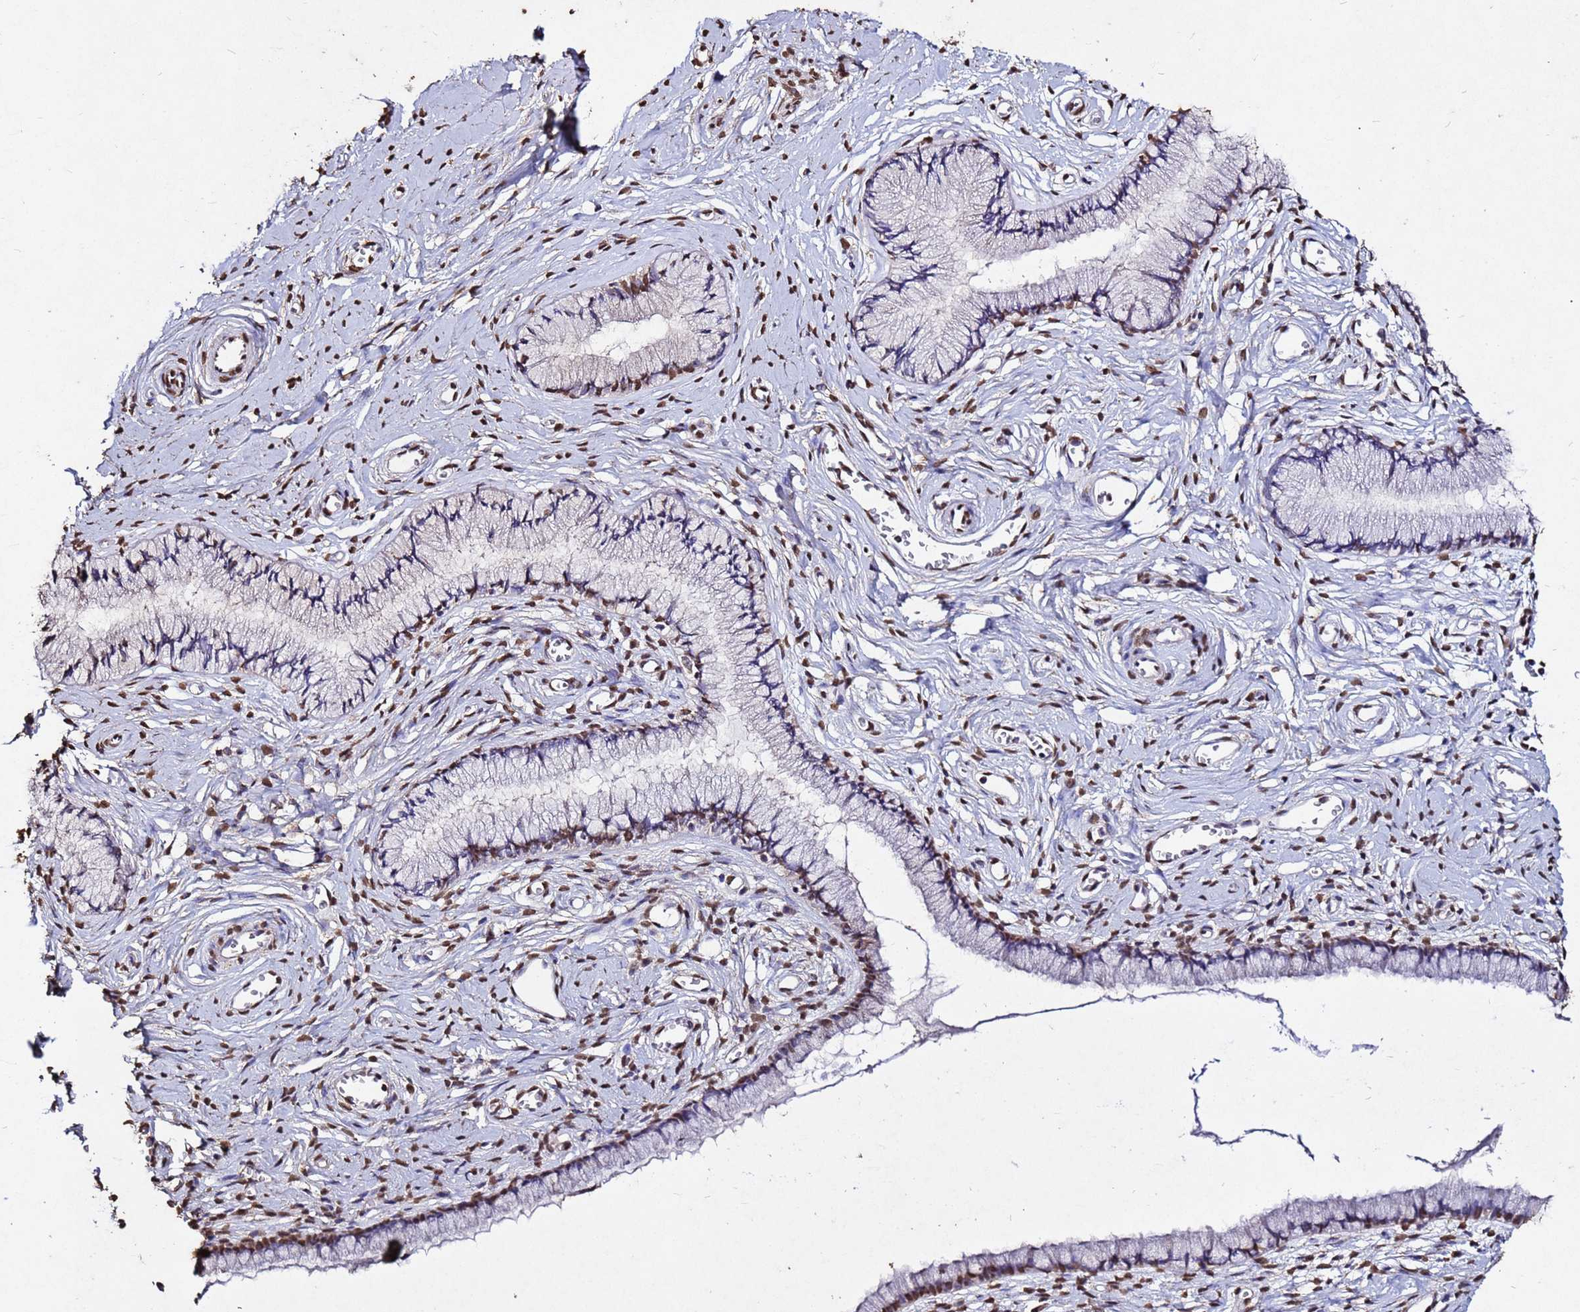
{"staining": {"intensity": "weak", "quantity": "25%-75%", "location": "nuclear"}, "tissue": "cervix", "cell_type": "Glandular cells", "image_type": "normal", "snomed": [{"axis": "morphology", "description": "Normal tissue, NOS"}, {"axis": "topography", "description": "Cervix"}], "caption": "Approximately 25%-75% of glandular cells in benign cervix exhibit weak nuclear protein staining as visualized by brown immunohistochemical staining.", "gene": "MYOCD", "patient": {"sex": "female", "age": 40}}